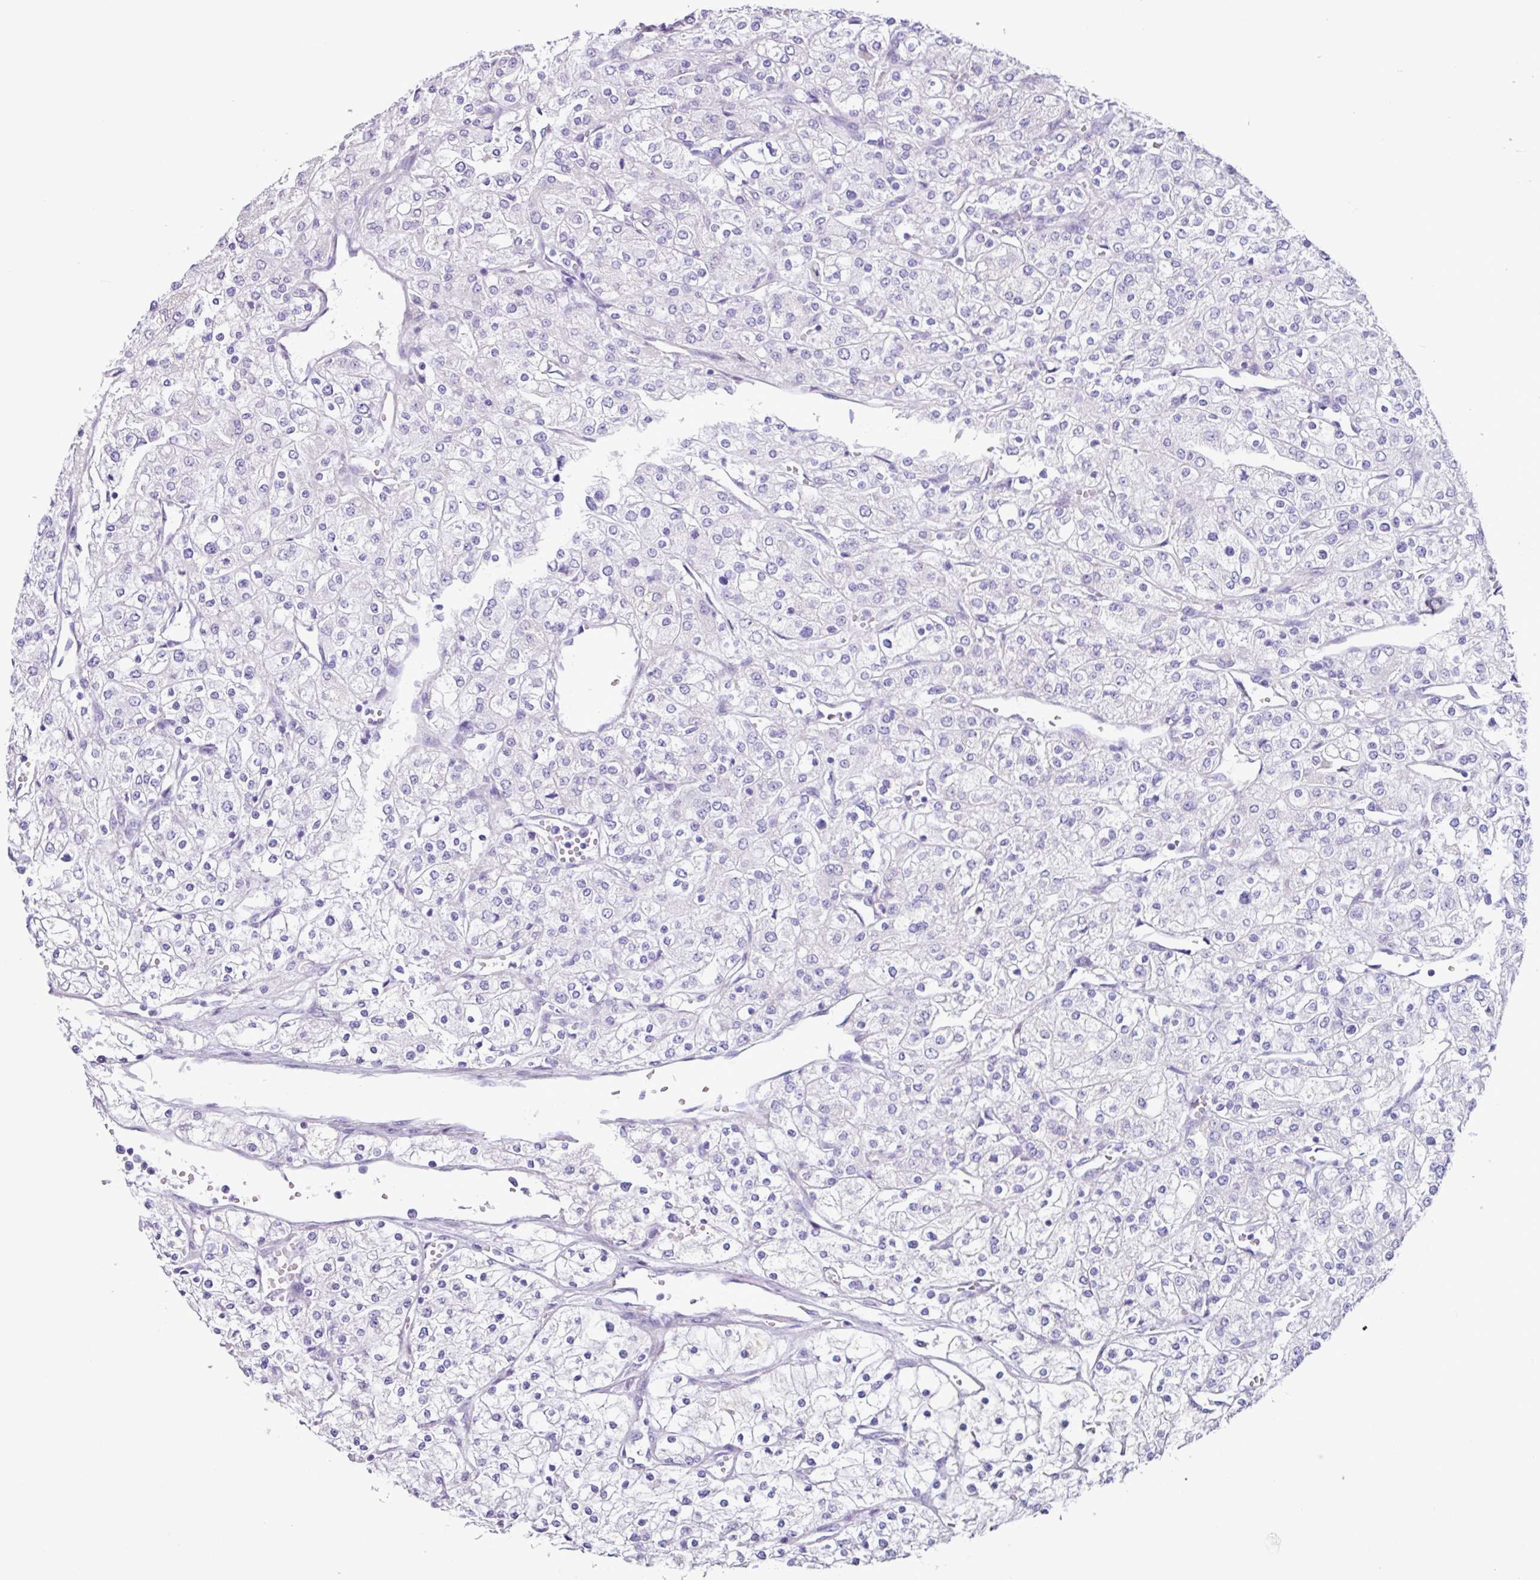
{"staining": {"intensity": "negative", "quantity": "none", "location": "none"}, "tissue": "renal cancer", "cell_type": "Tumor cells", "image_type": "cancer", "snomed": [{"axis": "morphology", "description": "Adenocarcinoma, NOS"}, {"axis": "topography", "description": "Kidney"}], "caption": "A micrograph of renal adenocarcinoma stained for a protein demonstrates no brown staining in tumor cells.", "gene": "OTX1", "patient": {"sex": "male", "age": 80}}